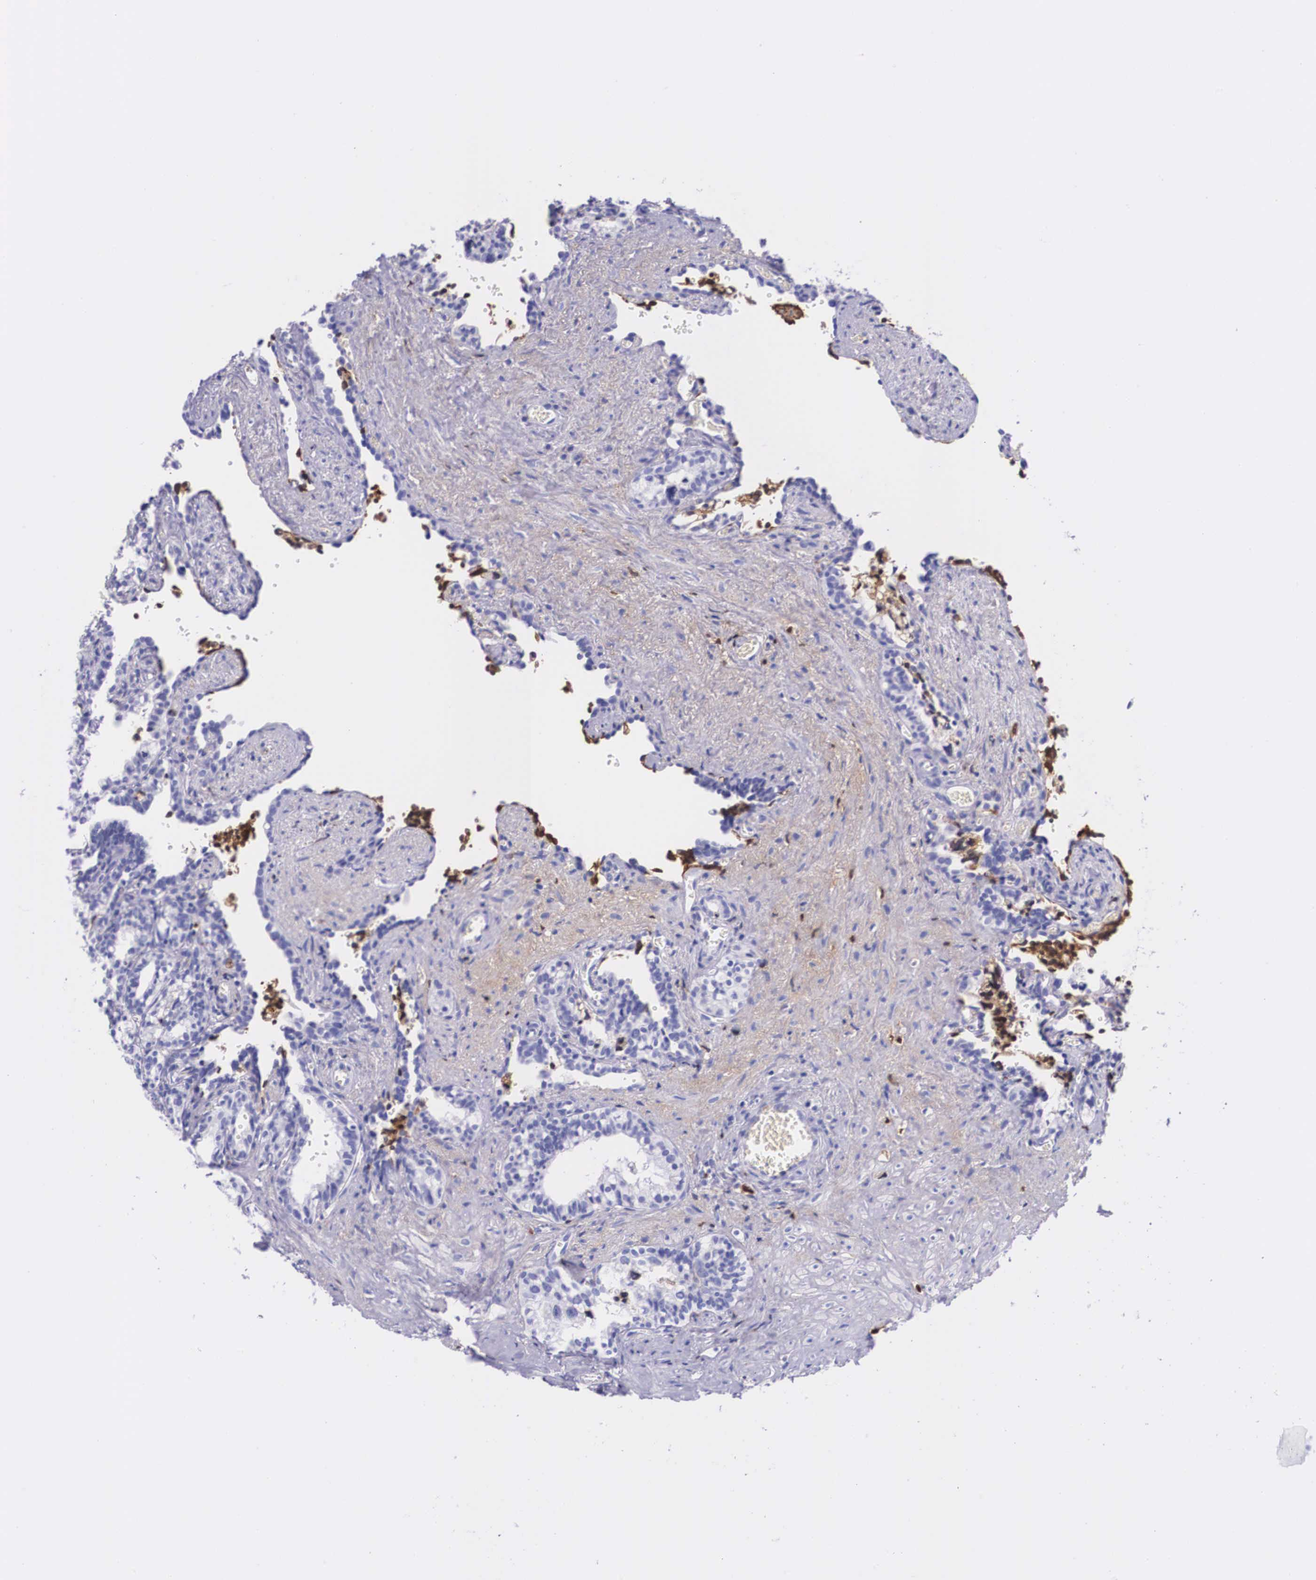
{"staining": {"intensity": "negative", "quantity": "none", "location": "none"}, "tissue": "seminal vesicle", "cell_type": "Glandular cells", "image_type": "normal", "snomed": [{"axis": "morphology", "description": "Normal tissue, NOS"}, {"axis": "topography", "description": "Seminal veicle"}], "caption": "IHC of normal human seminal vesicle exhibits no staining in glandular cells.", "gene": "PLG", "patient": {"sex": "male", "age": 60}}